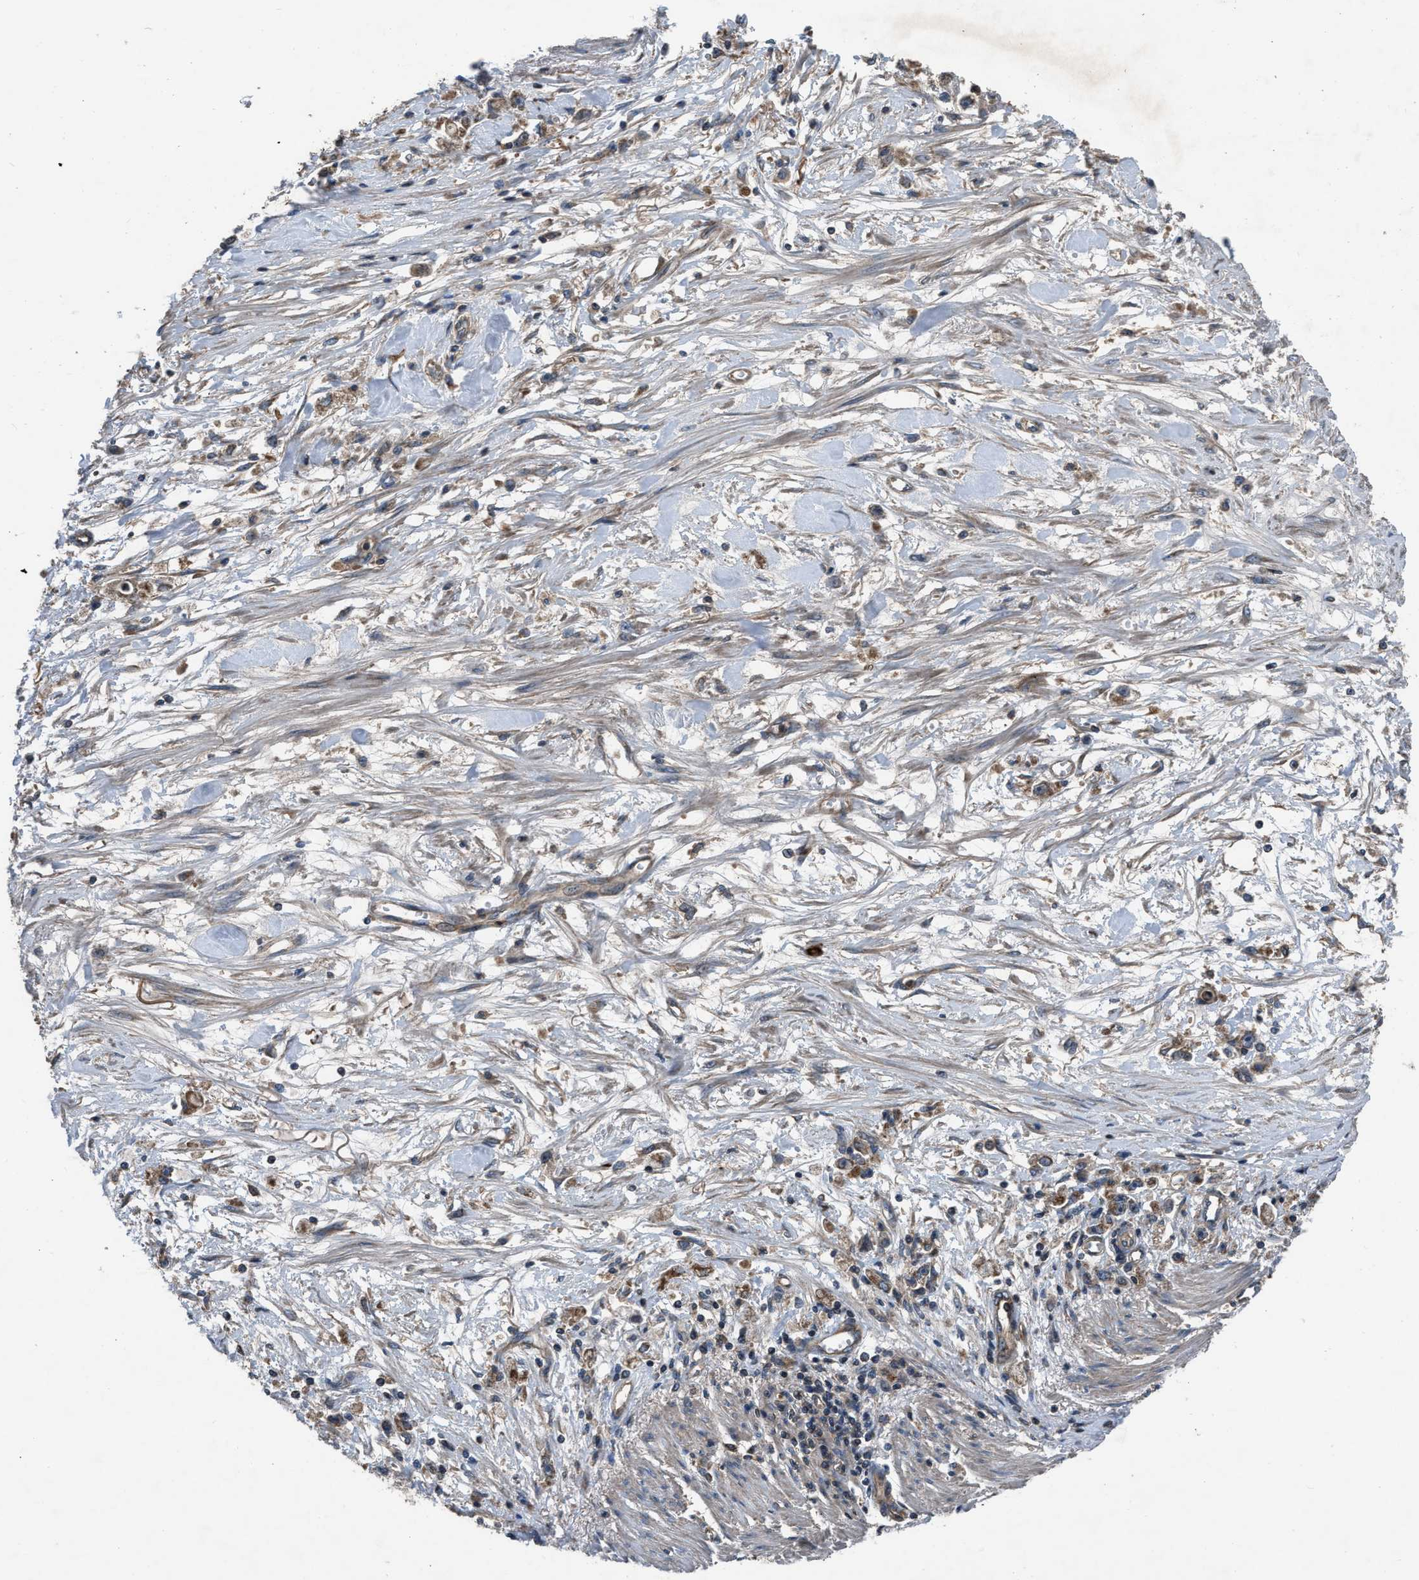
{"staining": {"intensity": "moderate", "quantity": ">75%", "location": "cytoplasmic/membranous"}, "tissue": "stomach cancer", "cell_type": "Tumor cells", "image_type": "cancer", "snomed": [{"axis": "morphology", "description": "Adenocarcinoma, NOS"}, {"axis": "topography", "description": "Stomach"}], "caption": "Protein staining by immunohistochemistry (IHC) reveals moderate cytoplasmic/membranous staining in approximately >75% of tumor cells in stomach cancer (adenocarcinoma).", "gene": "USP25", "patient": {"sex": "female", "age": 59}}